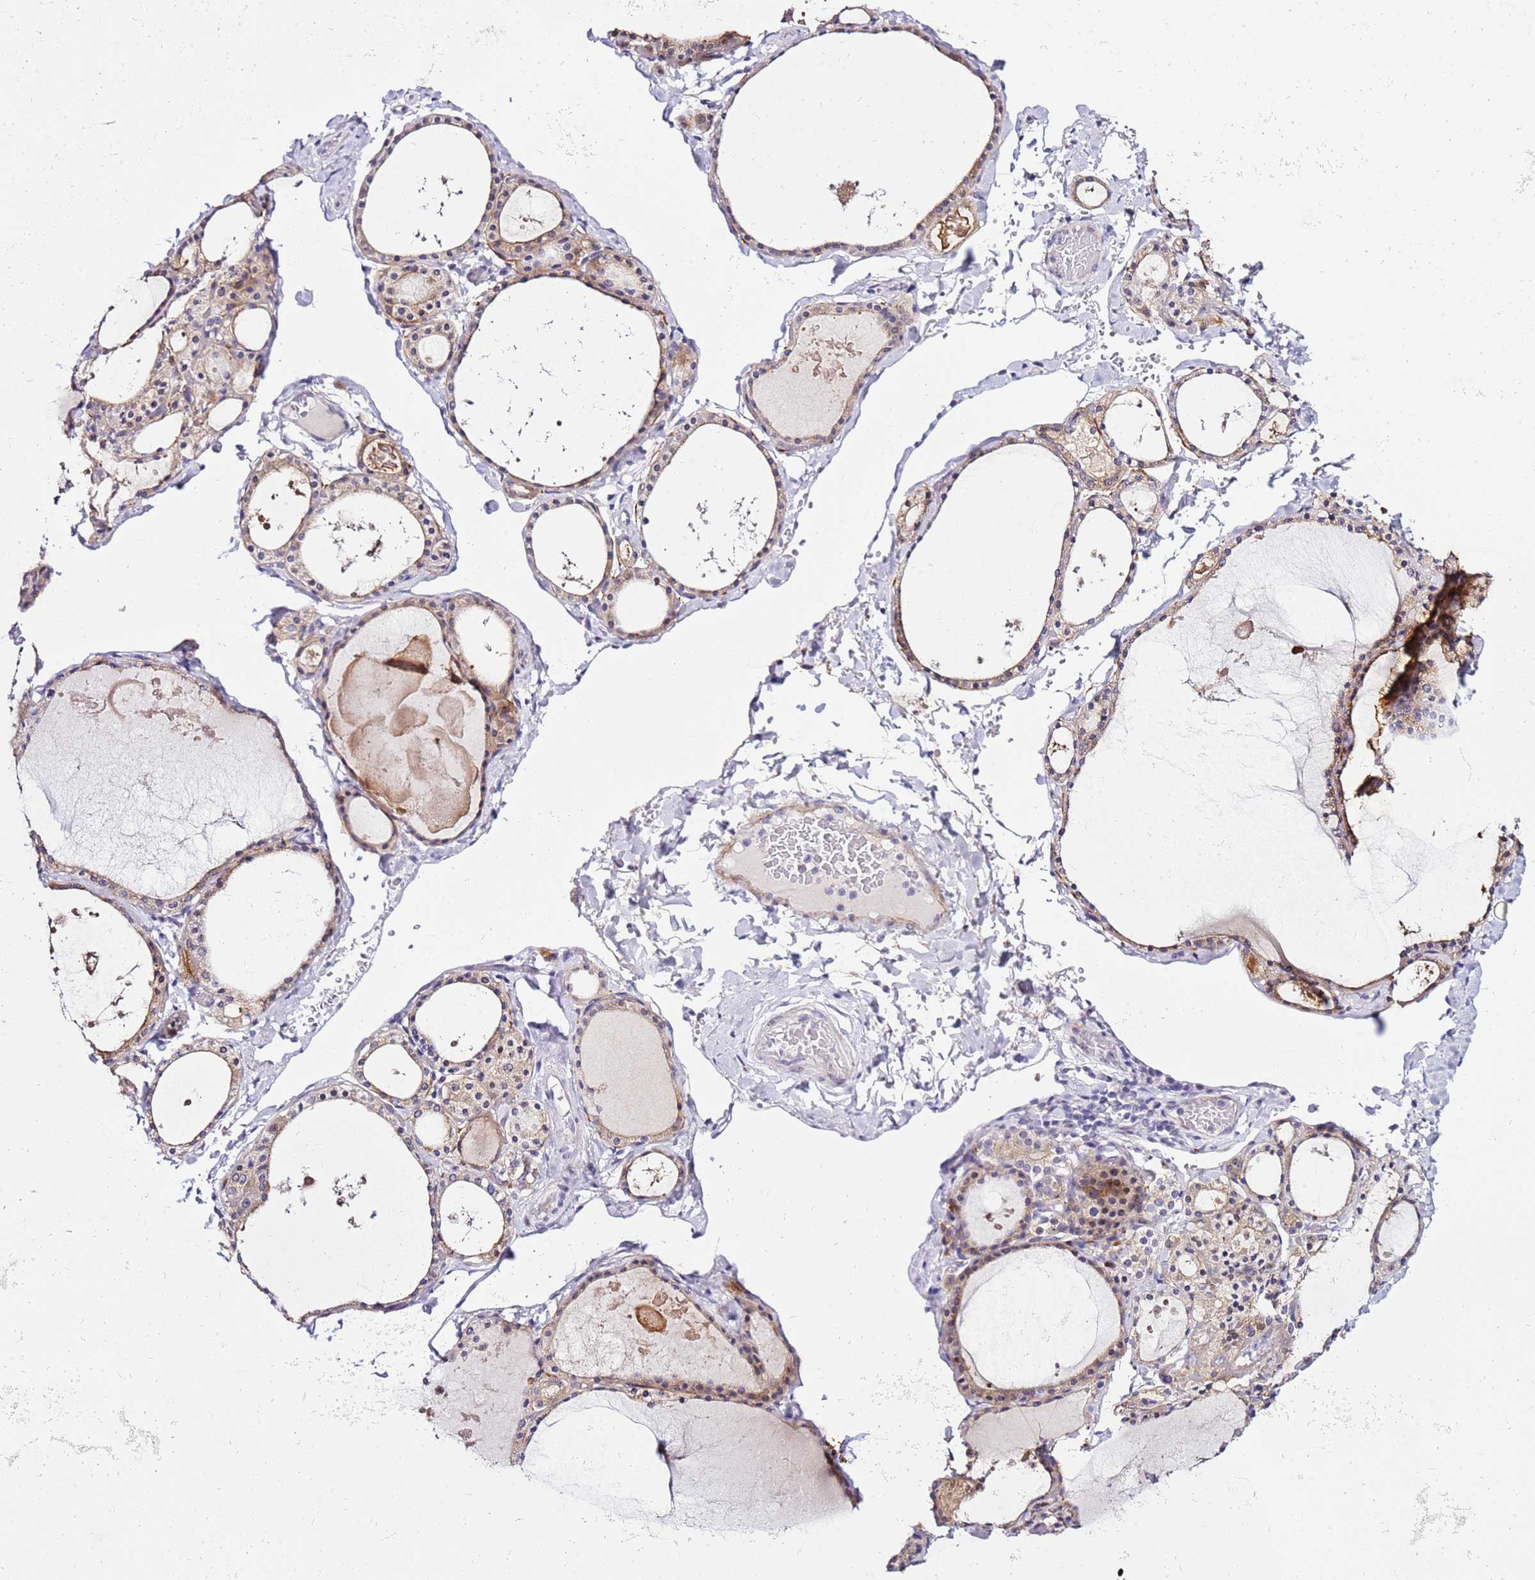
{"staining": {"intensity": "moderate", "quantity": ">75%", "location": "cytoplasmic/membranous"}, "tissue": "thyroid gland", "cell_type": "Glandular cells", "image_type": "normal", "snomed": [{"axis": "morphology", "description": "Normal tissue, NOS"}, {"axis": "topography", "description": "Thyroid gland"}], "caption": "Approximately >75% of glandular cells in benign human thyroid gland demonstrate moderate cytoplasmic/membranous protein positivity as visualized by brown immunohistochemical staining.", "gene": "HGD", "patient": {"sex": "male", "age": 56}}